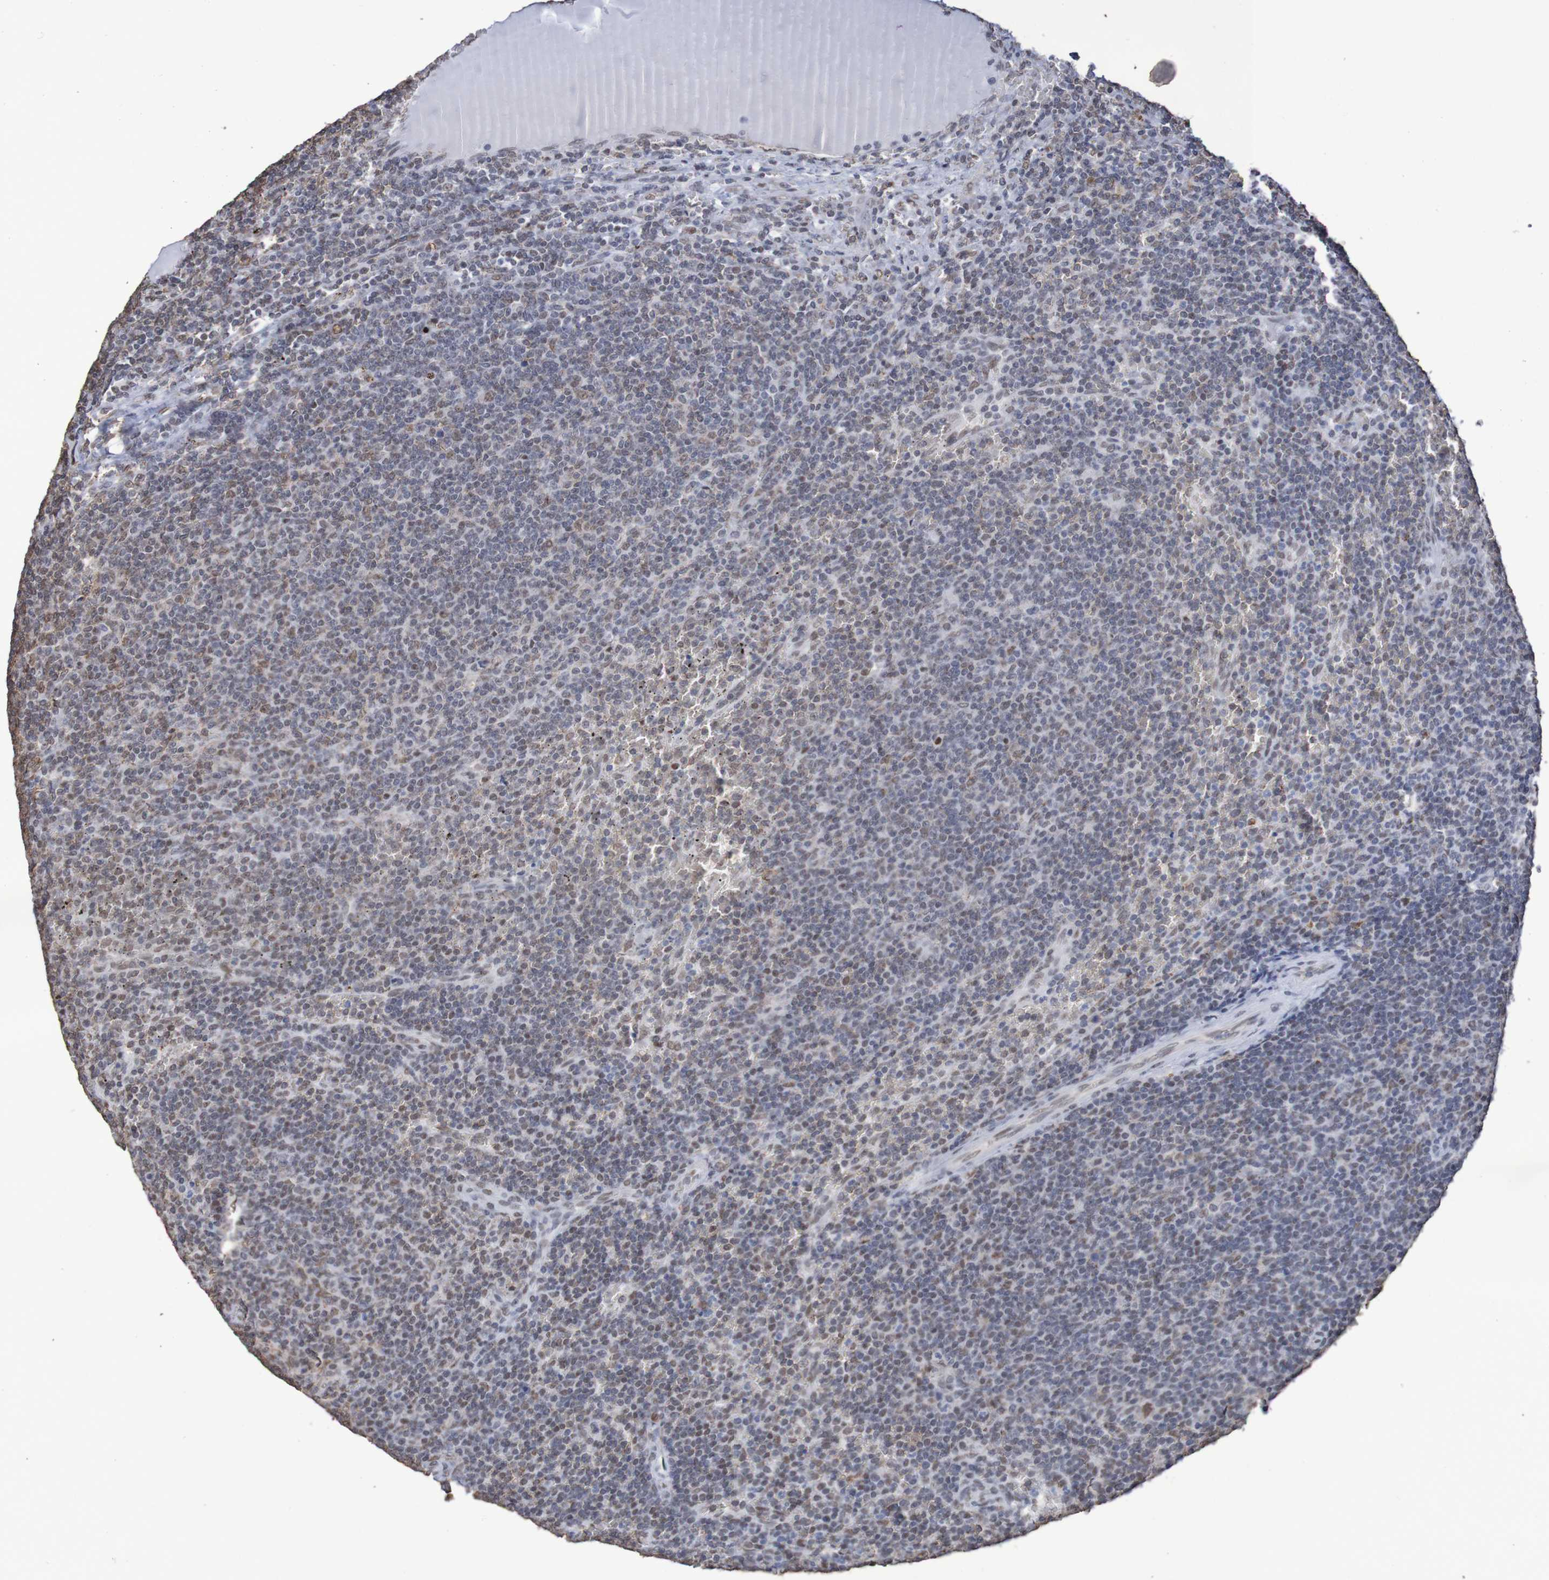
{"staining": {"intensity": "negative", "quantity": "none", "location": "none"}, "tissue": "lymphoma", "cell_type": "Tumor cells", "image_type": "cancer", "snomed": [{"axis": "morphology", "description": "Malignant lymphoma, non-Hodgkin's type, Low grade"}, {"axis": "topography", "description": "Spleen"}], "caption": "Human lymphoma stained for a protein using immunohistochemistry (IHC) shows no positivity in tumor cells.", "gene": "MRTFB", "patient": {"sex": "female", "age": 50}}